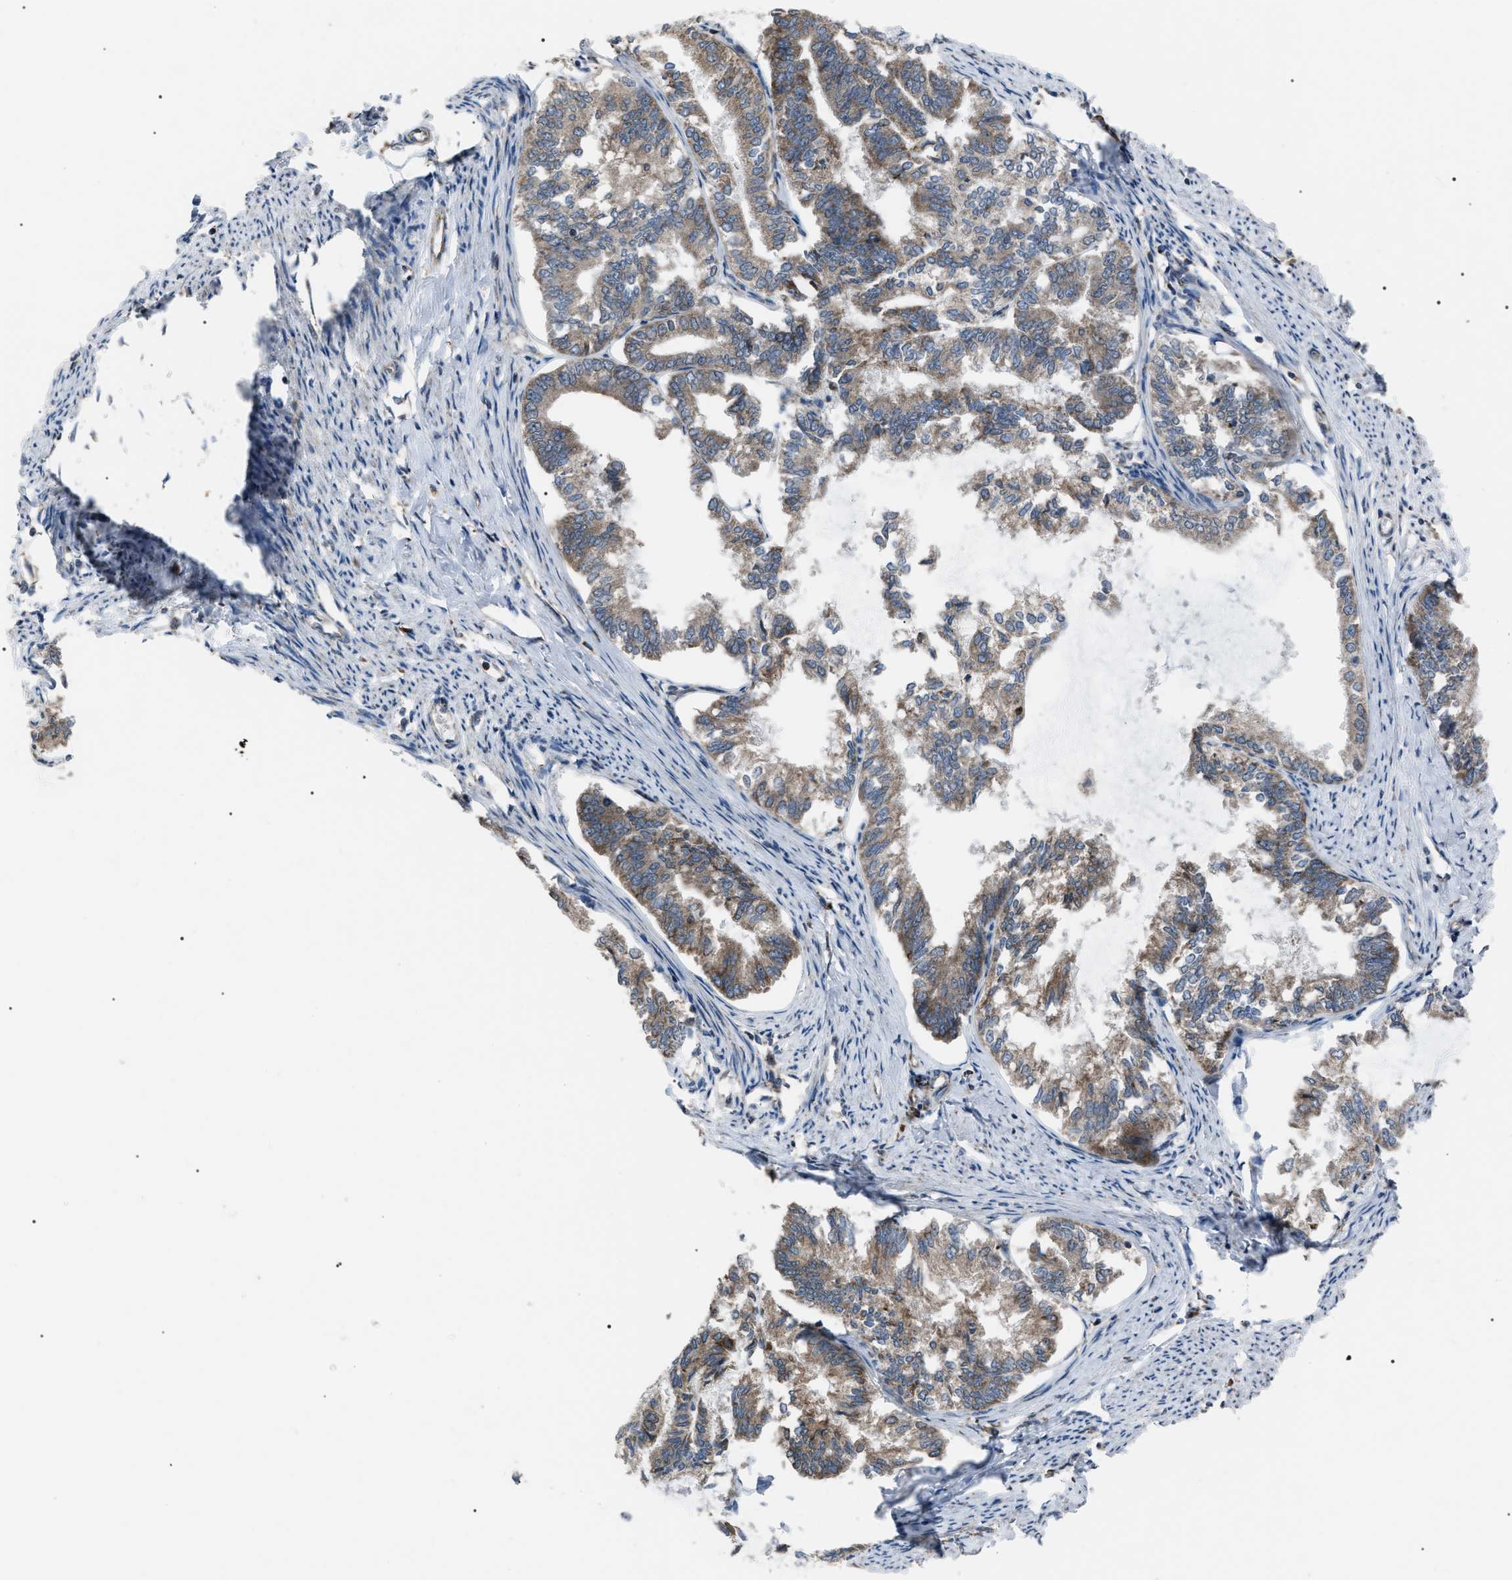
{"staining": {"intensity": "moderate", "quantity": ">75%", "location": "cytoplasmic/membranous"}, "tissue": "endometrial cancer", "cell_type": "Tumor cells", "image_type": "cancer", "snomed": [{"axis": "morphology", "description": "Adenocarcinoma, NOS"}, {"axis": "topography", "description": "Endometrium"}], "caption": "Immunohistochemical staining of human endometrial cancer reveals moderate cytoplasmic/membranous protein positivity in approximately >75% of tumor cells.", "gene": "AGO2", "patient": {"sex": "female", "age": 86}}